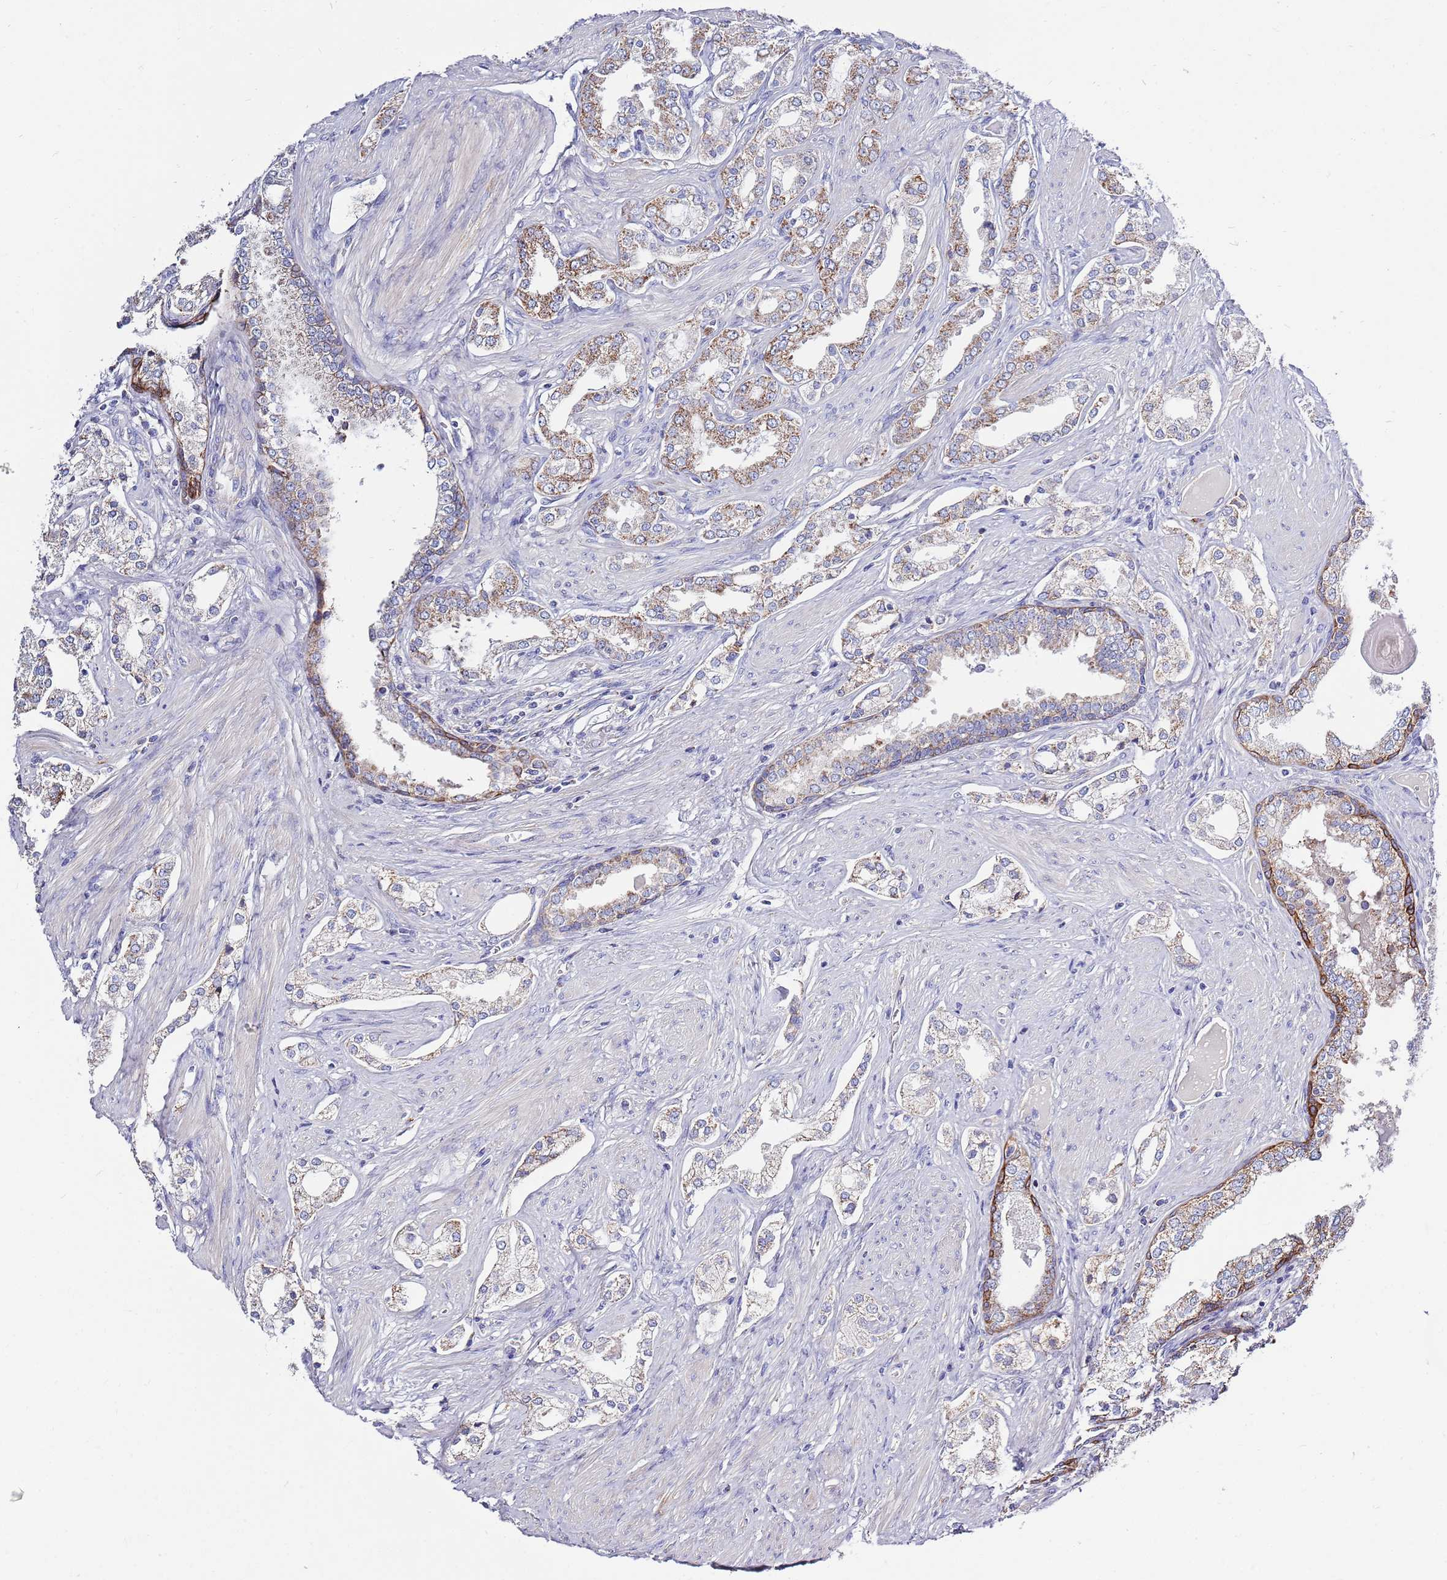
{"staining": {"intensity": "moderate", "quantity": ">75%", "location": "cytoplasmic/membranous"}, "tissue": "prostate cancer", "cell_type": "Tumor cells", "image_type": "cancer", "snomed": [{"axis": "morphology", "description": "Adenocarcinoma, High grade"}, {"axis": "topography", "description": "Prostate"}], "caption": "Tumor cells reveal medium levels of moderate cytoplasmic/membranous positivity in about >75% of cells in human prostate high-grade adenocarcinoma. The protein is shown in brown color, while the nuclei are stained blue.", "gene": "EMC8", "patient": {"sex": "male", "age": 71}}